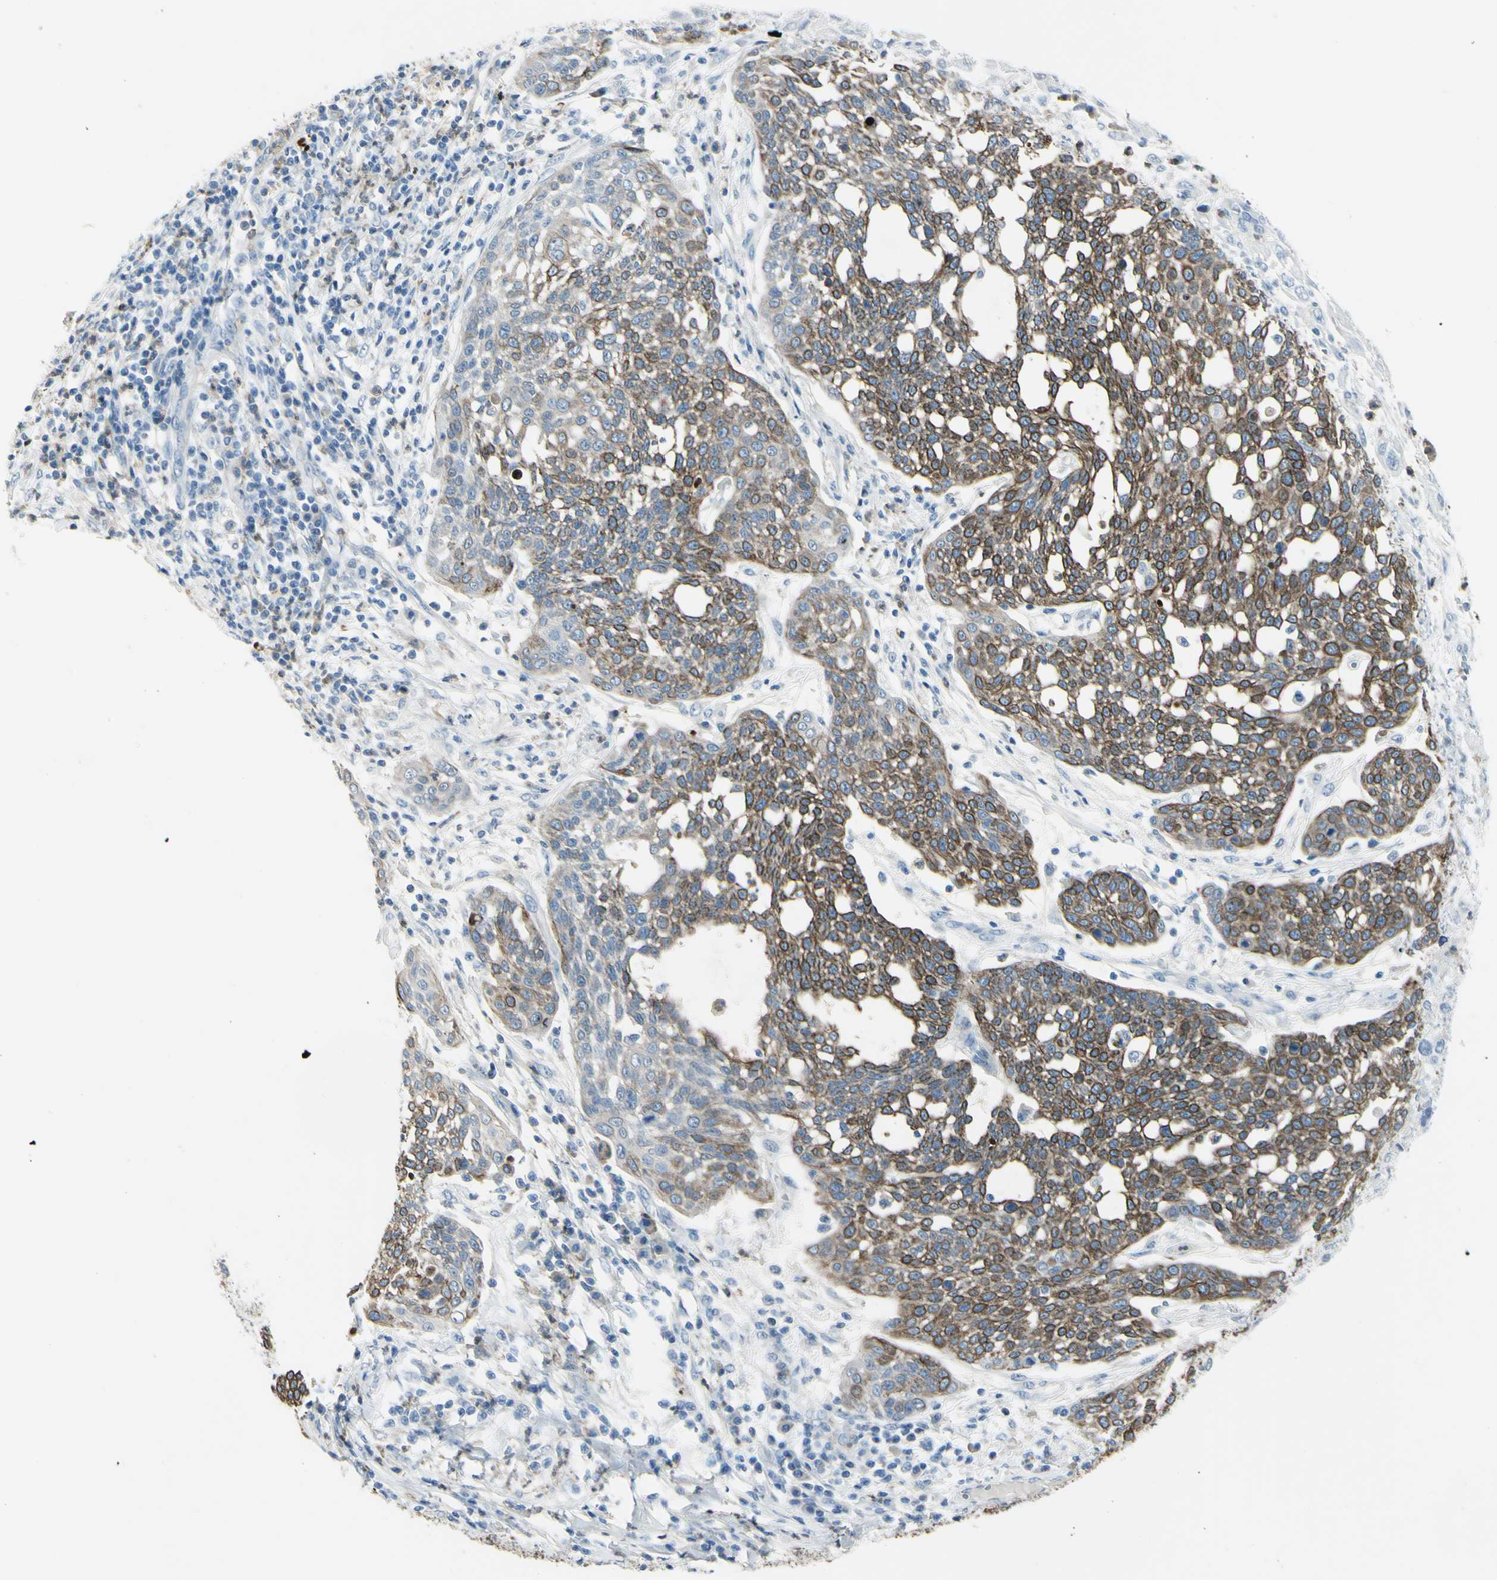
{"staining": {"intensity": "moderate", "quantity": ">75%", "location": "cytoplasmic/membranous"}, "tissue": "cervical cancer", "cell_type": "Tumor cells", "image_type": "cancer", "snomed": [{"axis": "morphology", "description": "Squamous cell carcinoma, NOS"}, {"axis": "topography", "description": "Cervix"}], "caption": "Immunohistochemical staining of human squamous cell carcinoma (cervical) reveals medium levels of moderate cytoplasmic/membranous protein staining in about >75% of tumor cells.", "gene": "ZNF557", "patient": {"sex": "female", "age": 34}}